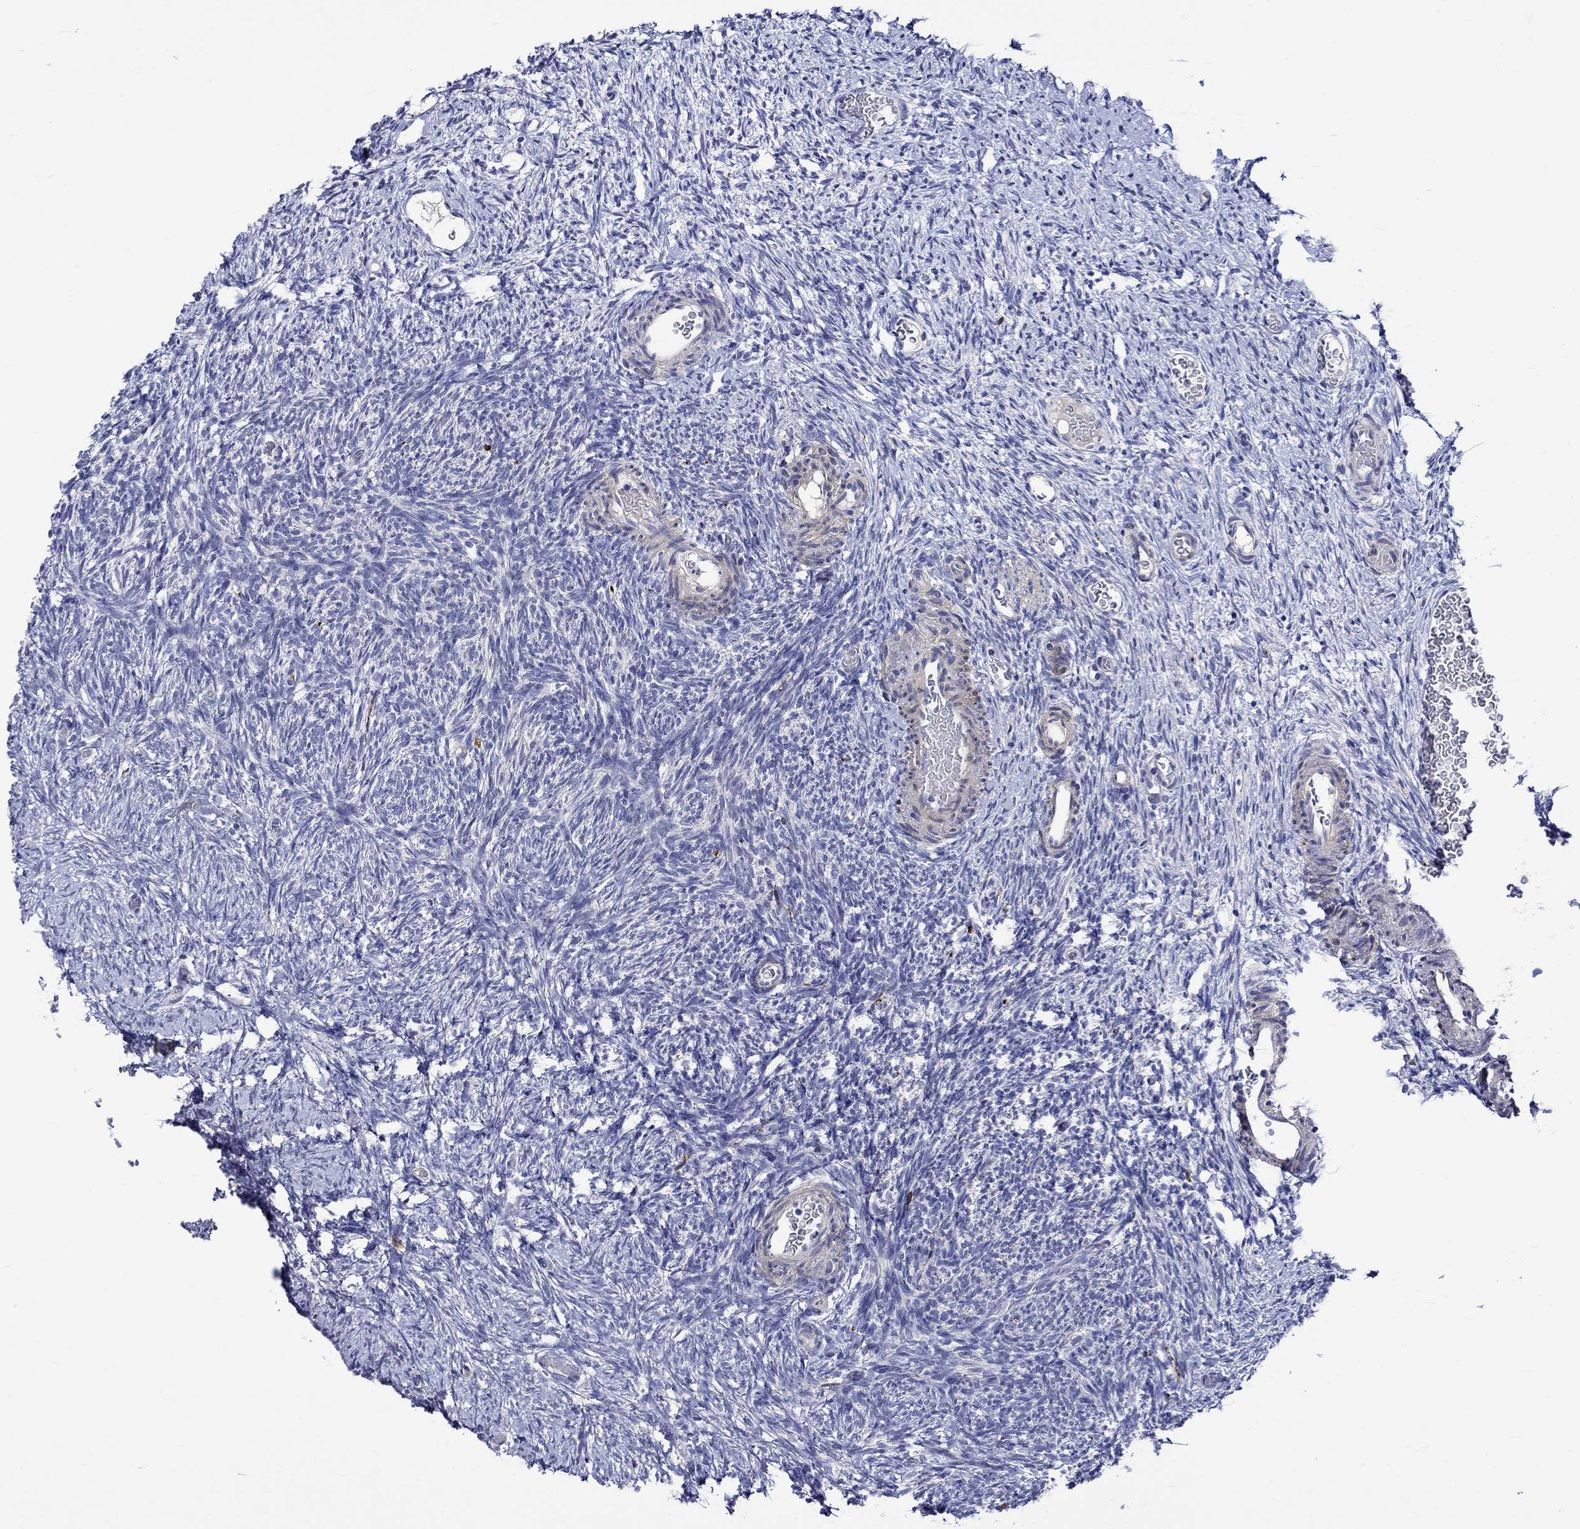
{"staining": {"intensity": "negative", "quantity": "none", "location": "none"}, "tissue": "ovary", "cell_type": "Follicle cells", "image_type": "normal", "snomed": [{"axis": "morphology", "description": "Normal tissue, NOS"}, {"axis": "topography", "description": "Ovary"}], "caption": "This is a micrograph of immunohistochemistry staining of normal ovary, which shows no staining in follicle cells. Brightfield microscopy of immunohistochemistry (IHC) stained with DAB (brown) and hematoxylin (blue), captured at high magnification.", "gene": "CRYAB", "patient": {"sex": "female", "age": 39}}